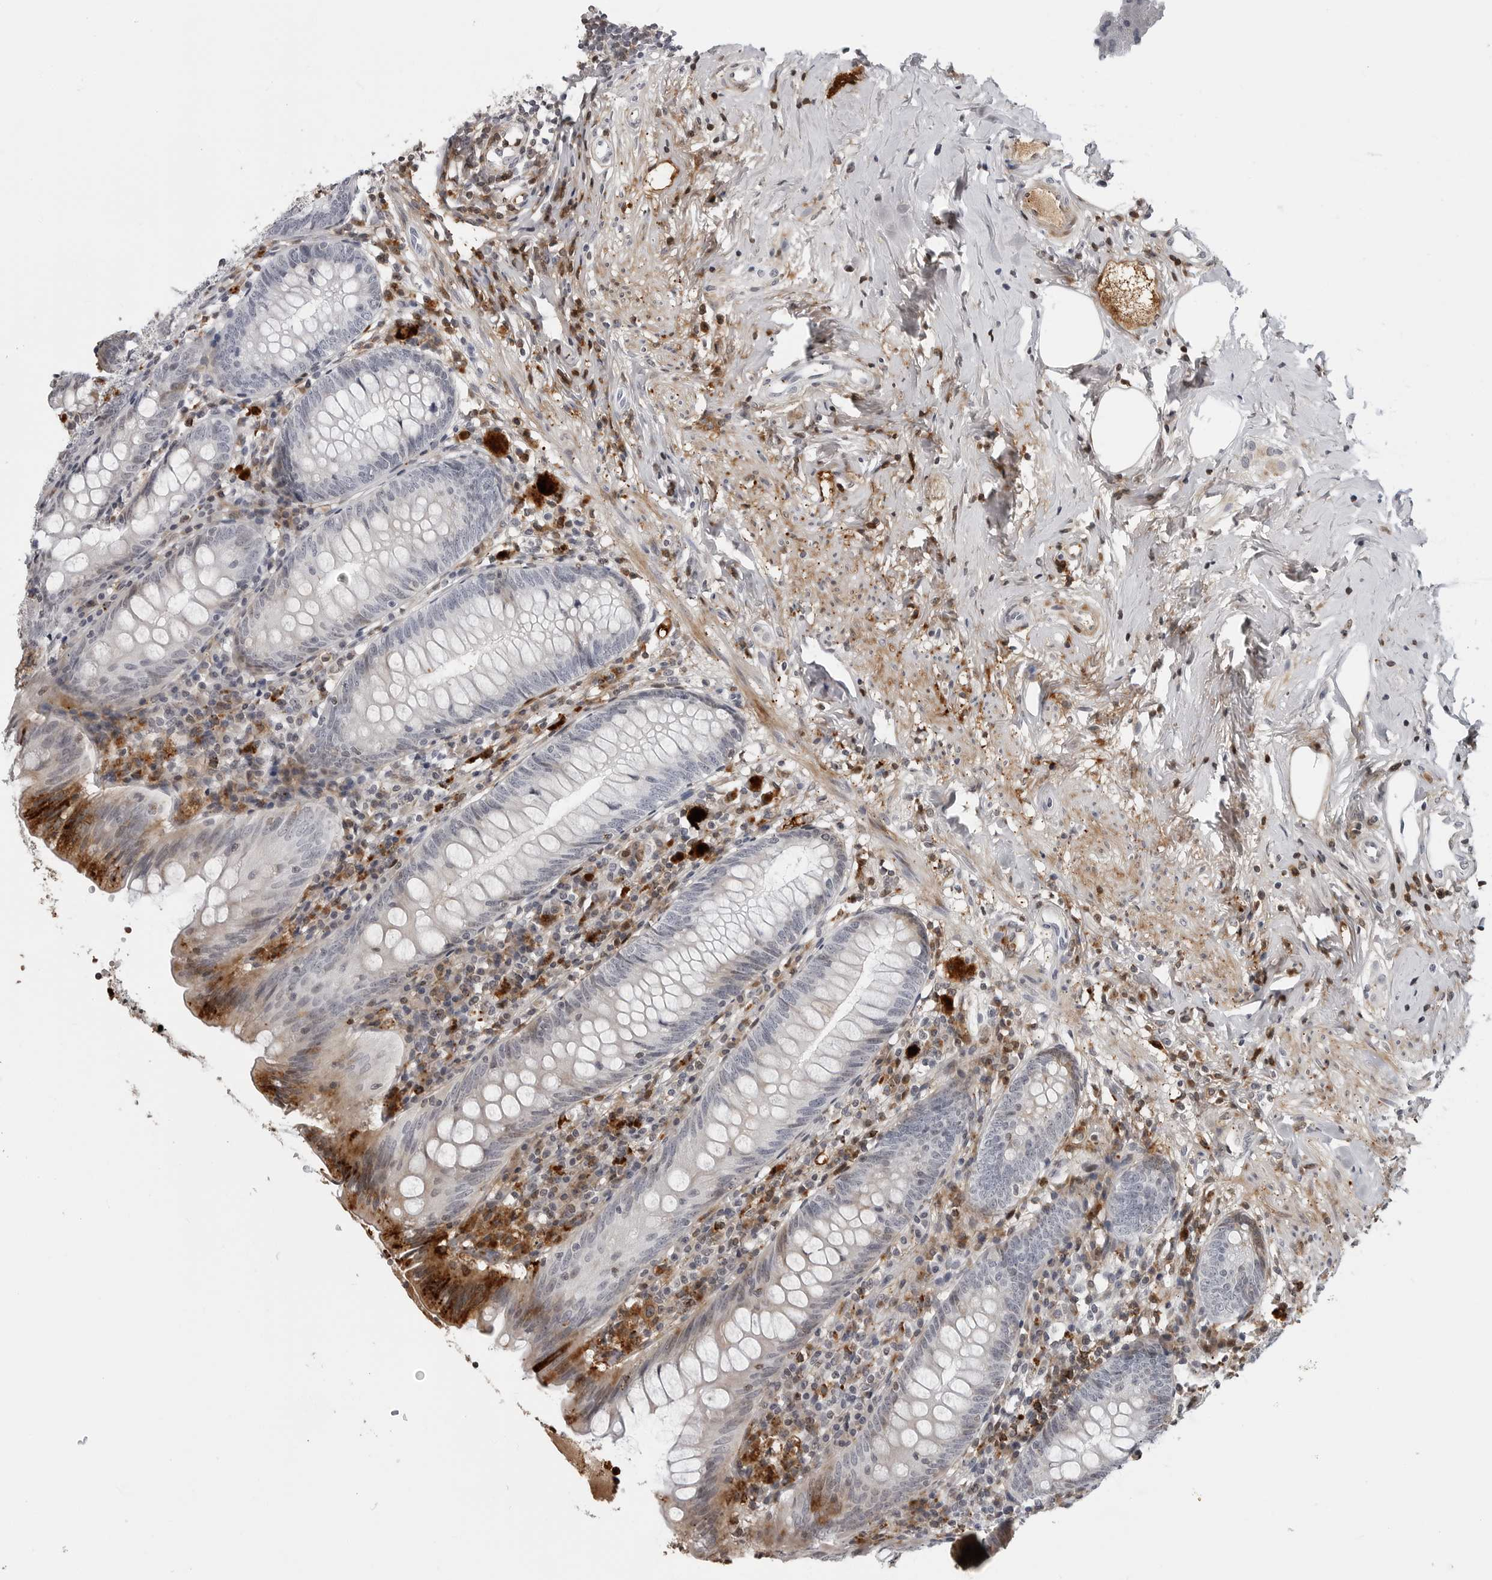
{"staining": {"intensity": "strong", "quantity": "<25%", "location": "cytoplasmic/membranous"}, "tissue": "appendix", "cell_type": "Glandular cells", "image_type": "normal", "snomed": [{"axis": "morphology", "description": "Normal tissue, NOS"}, {"axis": "topography", "description": "Appendix"}], "caption": "Immunohistochemical staining of unremarkable human appendix shows <25% levels of strong cytoplasmic/membranous protein expression in about <25% of glandular cells.", "gene": "CXCR5", "patient": {"sex": "female", "age": 54}}